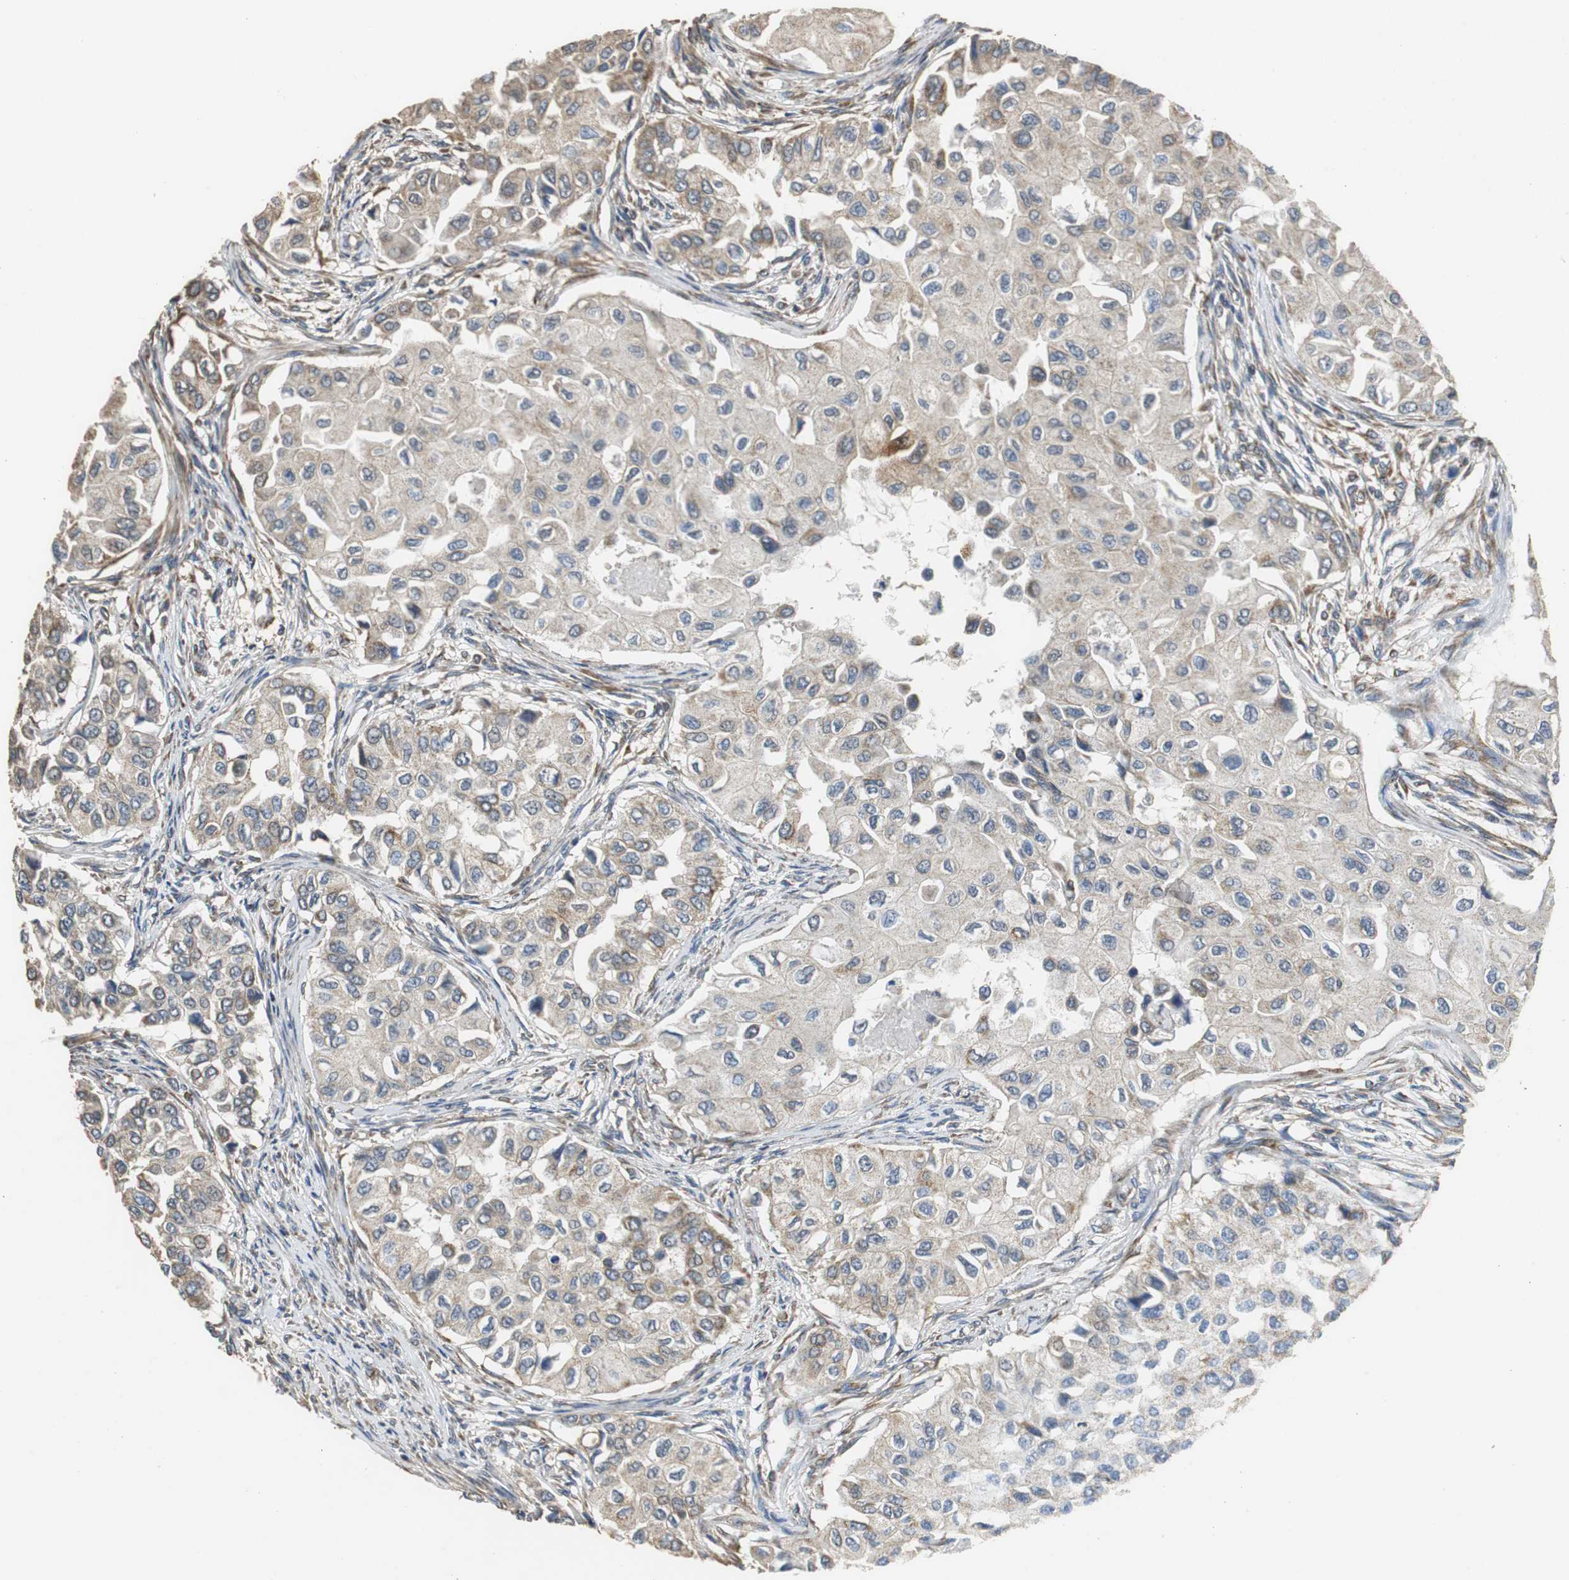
{"staining": {"intensity": "weak", "quantity": "25%-75%", "location": "cytoplasmic/membranous"}, "tissue": "breast cancer", "cell_type": "Tumor cells", "image_type": "cancer", "snomed": [{"axis": "morphology", "description": "Normal tissue, NOS"}, {"axis": "morphology", "description": "Duct carcinoma"}, {"axis": "topography", "description": "Breast"}], "caption": "Weak cytoplasmic/membranous positivity for a protein is appreciated in approximately 25%-75% of tumor cells of breast cancer using IHC.", "gene": "NNT", "patient": {"sex": "female", "age": 49}}